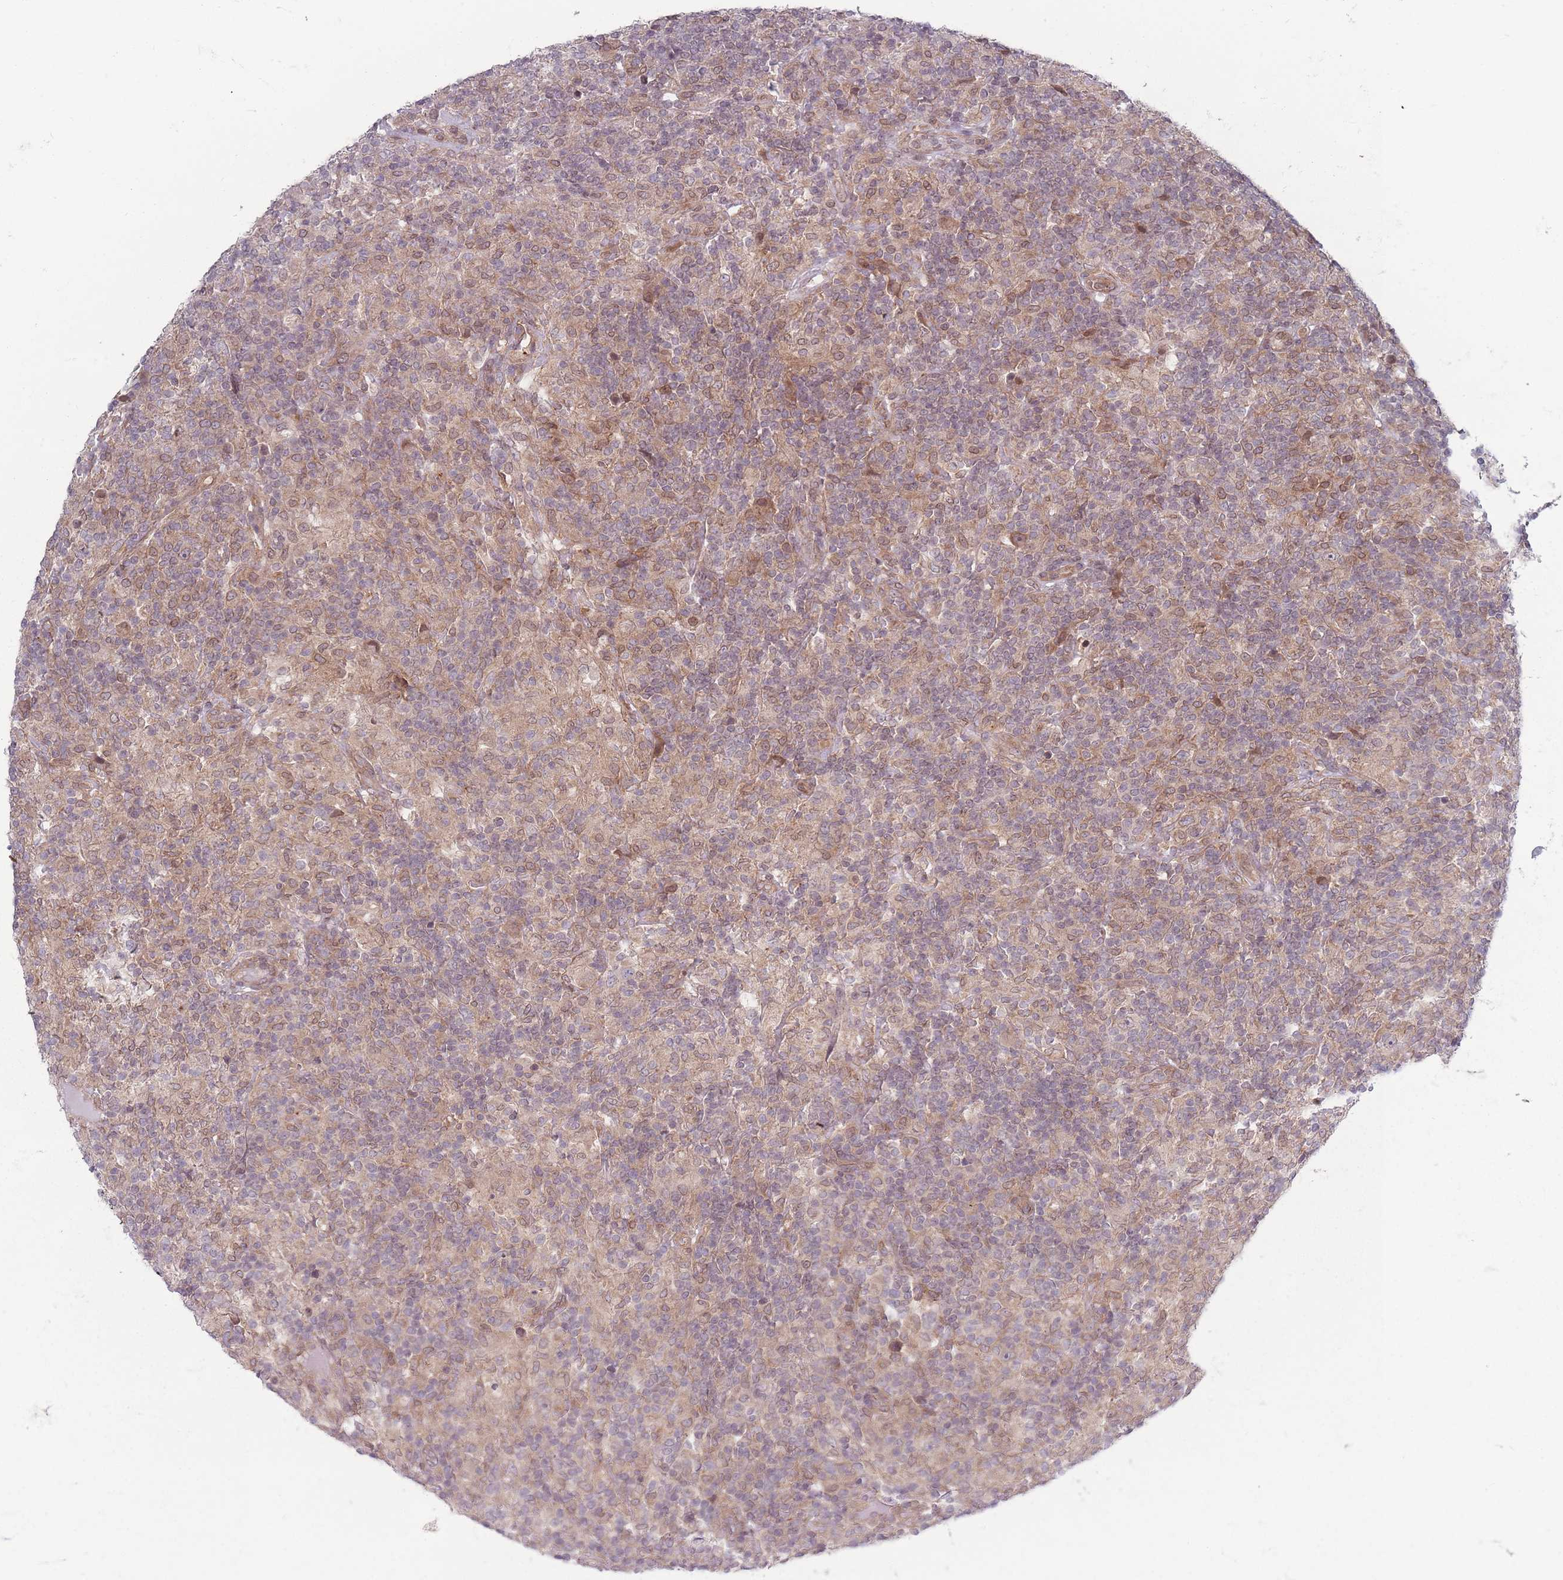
{"staining": {"intensity": "moderate", "quantity": ">75%", "location": "cytoplasmic/membranous"}, "tissue": "lymphoma", "cell_type": "Tumor cells", "image_type": "cancer", "snomed": [{"axis": "morphology", "description": "Hodgkin's disease, NOS"}, {"axis": "topography", "description": "Lymph node"}], "caption": "Lymphoma stained with immunohistochemistry (IHC) shows moderate cytoplasmic/membranous expression in about >75% of tumor cells.", "gene": "VRK2", "patient": {"sex": "male", "age": 70}}